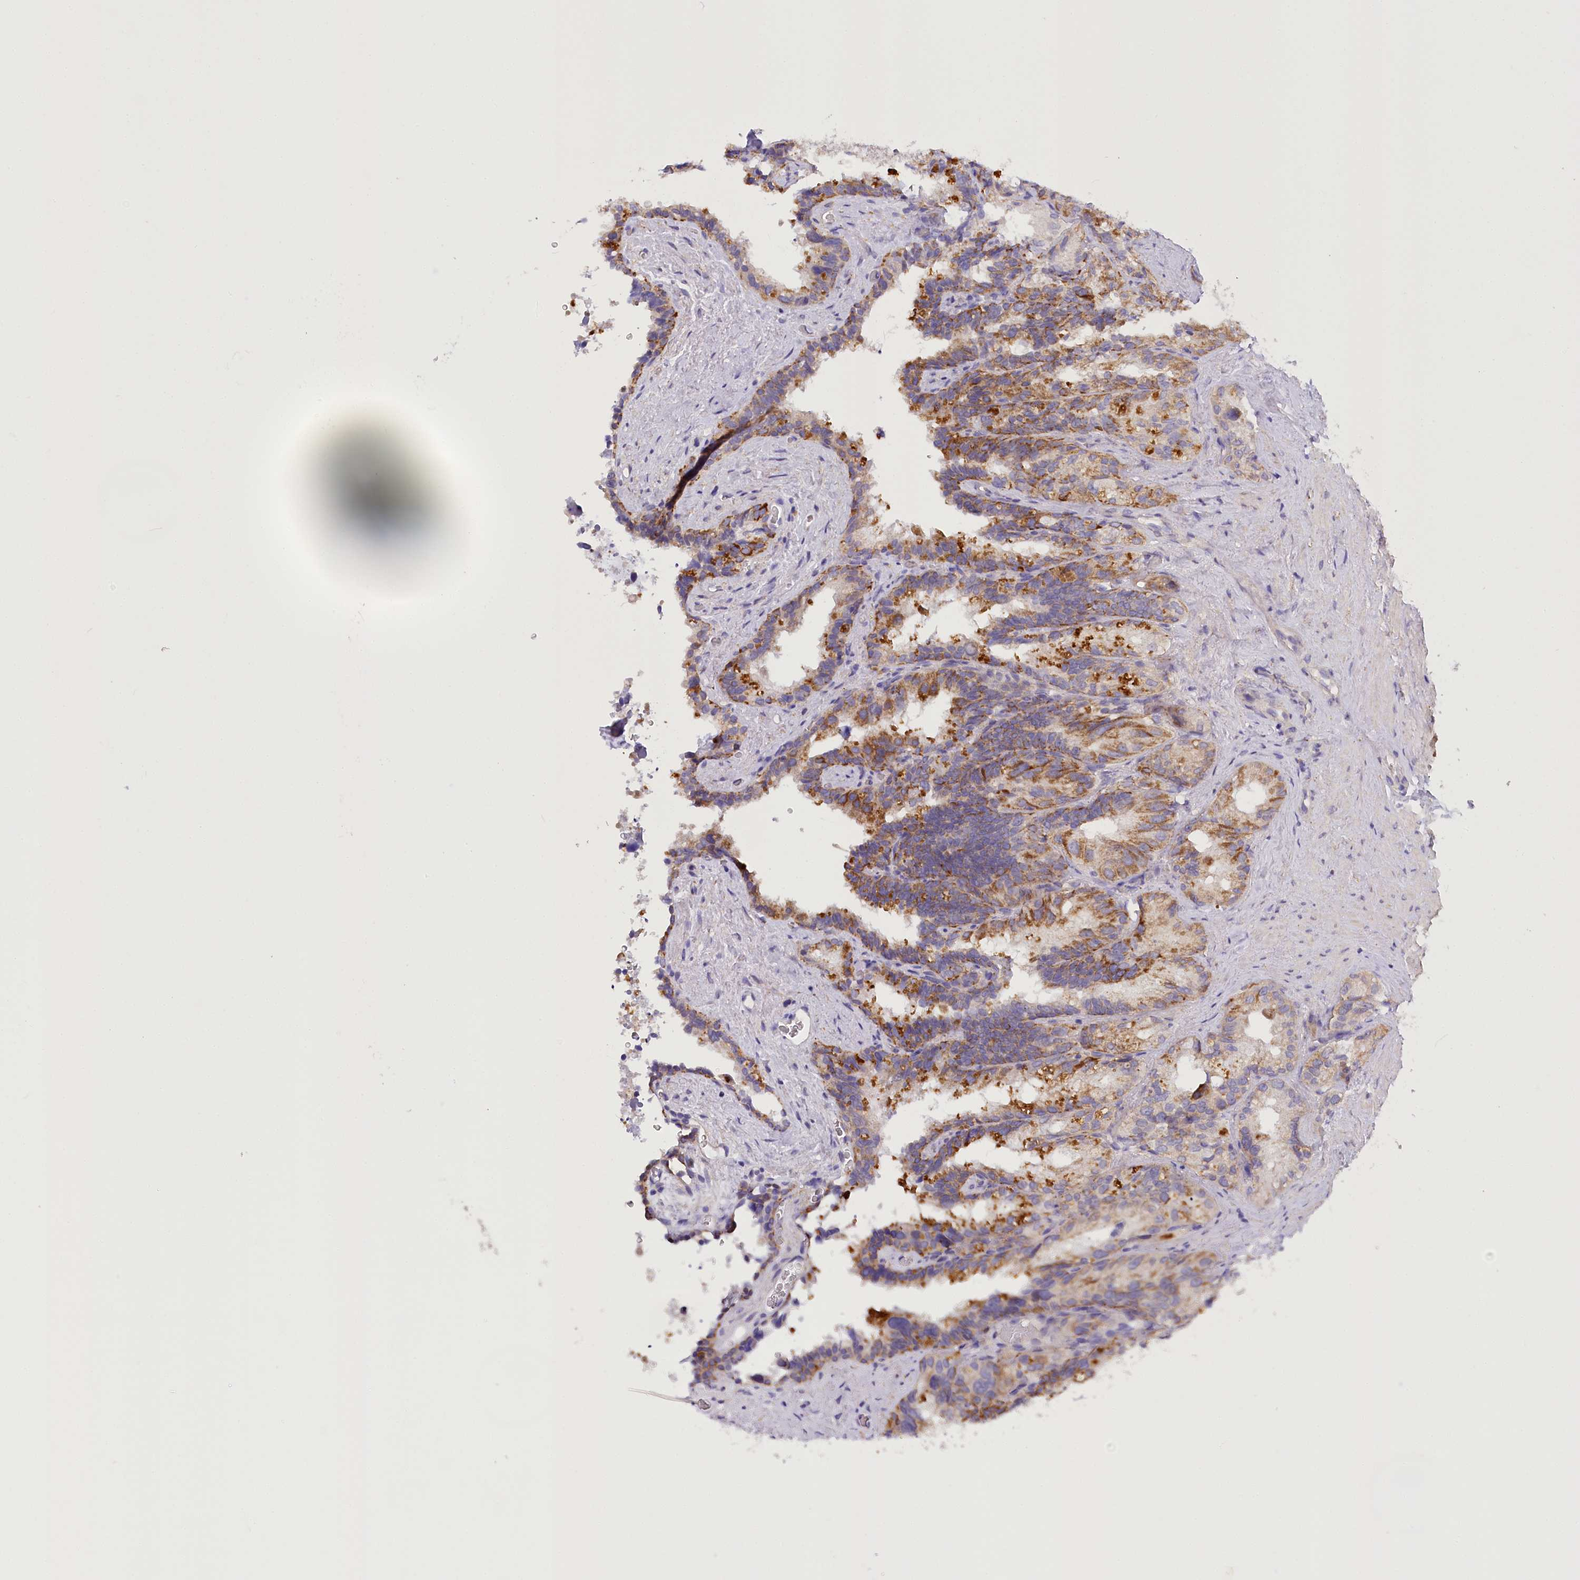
{"staining": {"intensity": "moderate", "quantity": ">75%", "location": "cytoplasmic/membranous"}, "tissue": "seminal vesicle", "cell_type": "Glandular cells", "image_type": "normal", "snomed": [{"axis": "morphology", "description": "Normal tissue, NOS"}, {"axis": "topography", "description": "Seminal veicle"}], "caption": "An image showing moderate cytoplasmic/membranous positivity in approximately >75% of glandular cells in unremarkable seminal vesicle, as visualized by brown immunohistochemical staining.", "gene": "DCUN1D1", "patient": {"sex": "male", "age": 60}}